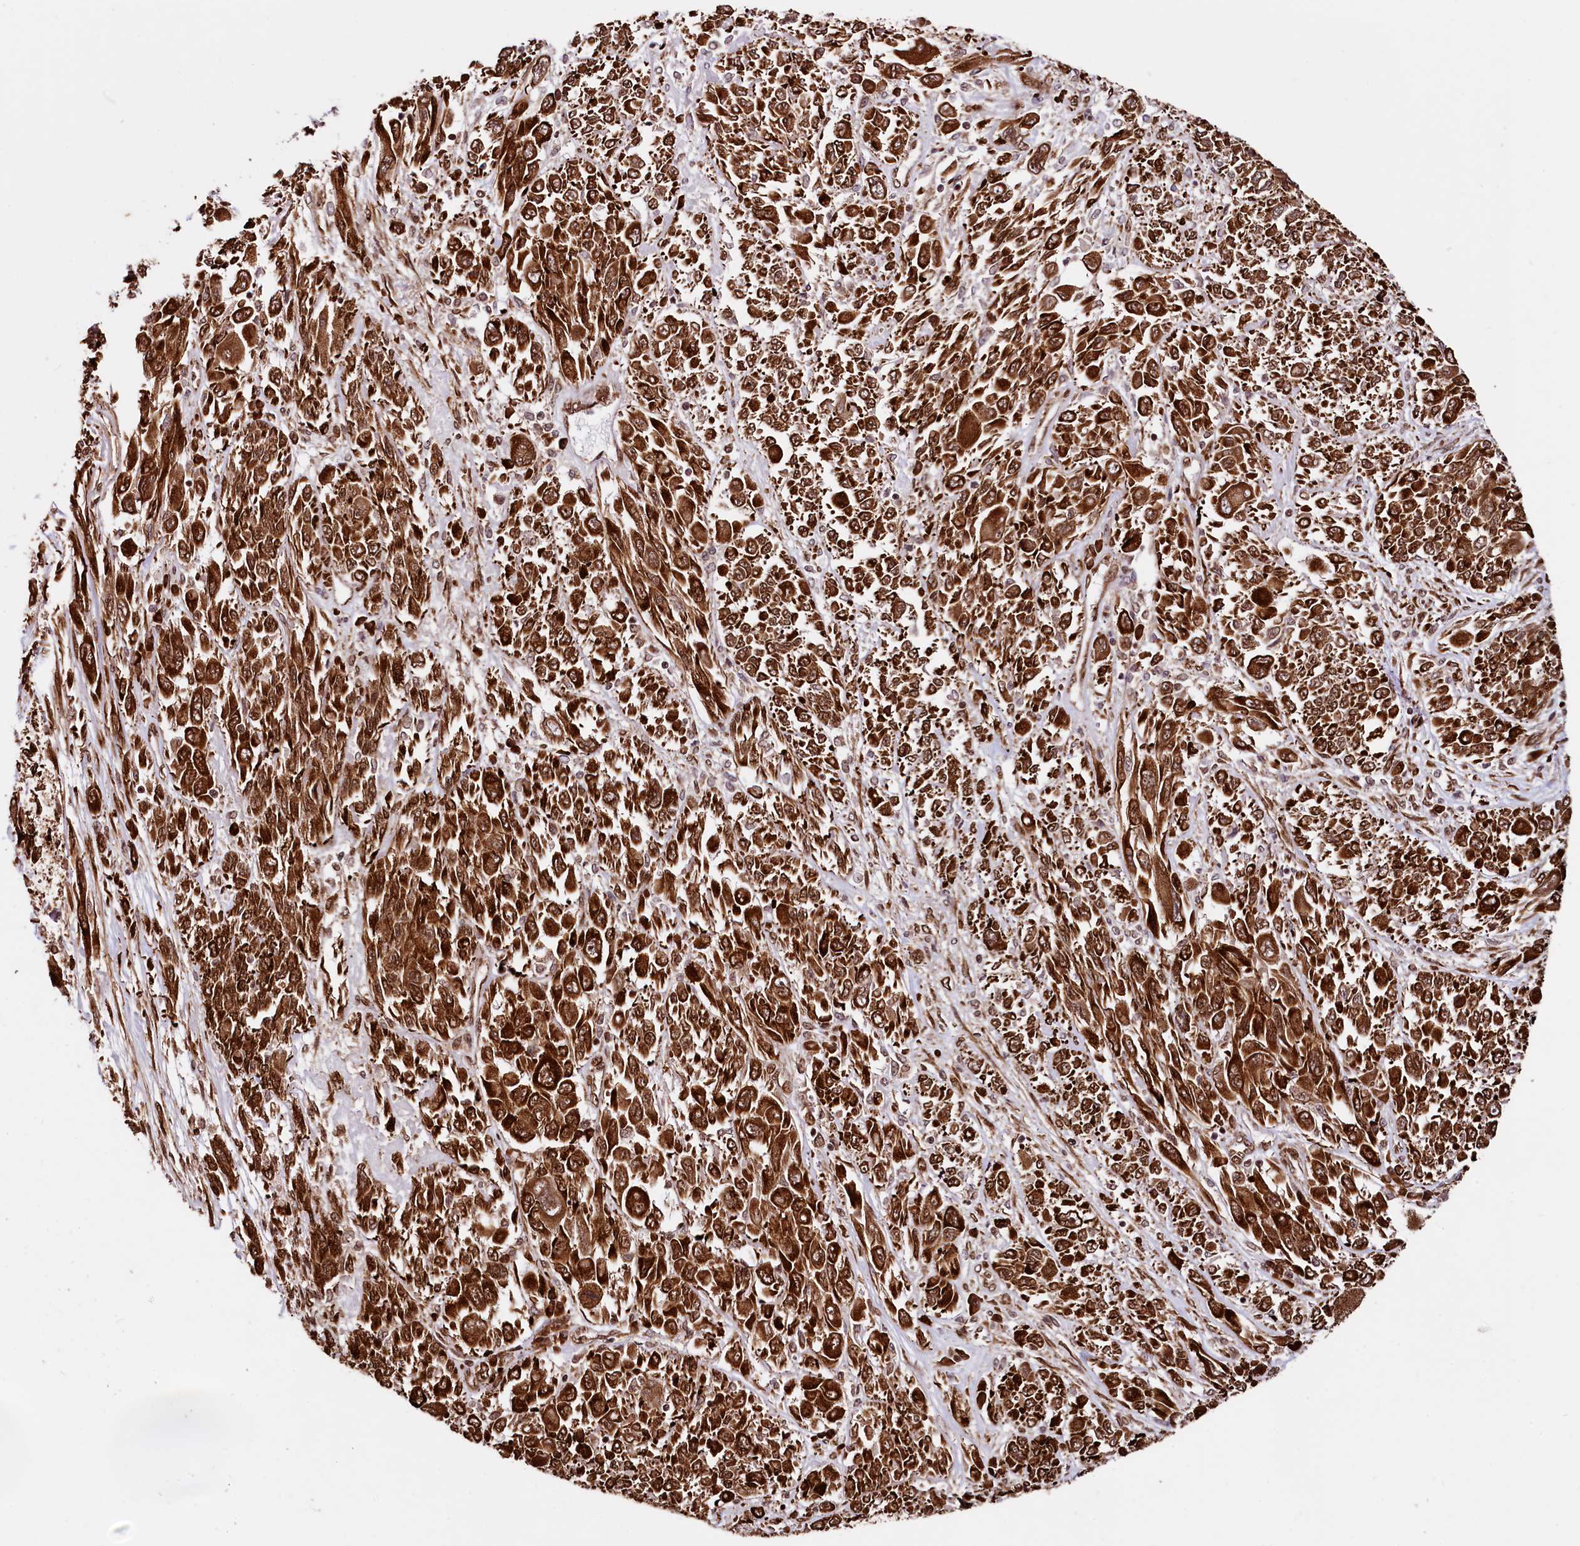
{"staining": {"intensity": "strong", "quantity": ">75%", "location": "cytoplasmic/membranous,nuclear"}, "tissue": "melanoma", "cell_type": "Tumor cells", "image_type": "cancer", "snomed": [{"axis": "morphology", "description": "Malignant melanoma, NOS"}, {"axis": "topography", "description": "Skin"}], "caption": "Tumor cells display high levels of strong cytoplasmic/membranous and nuclear expression in approximately >75% of cells in melanoma.", "gene": "PDS5B", "patient": {"sex": "female", "age": 91}}